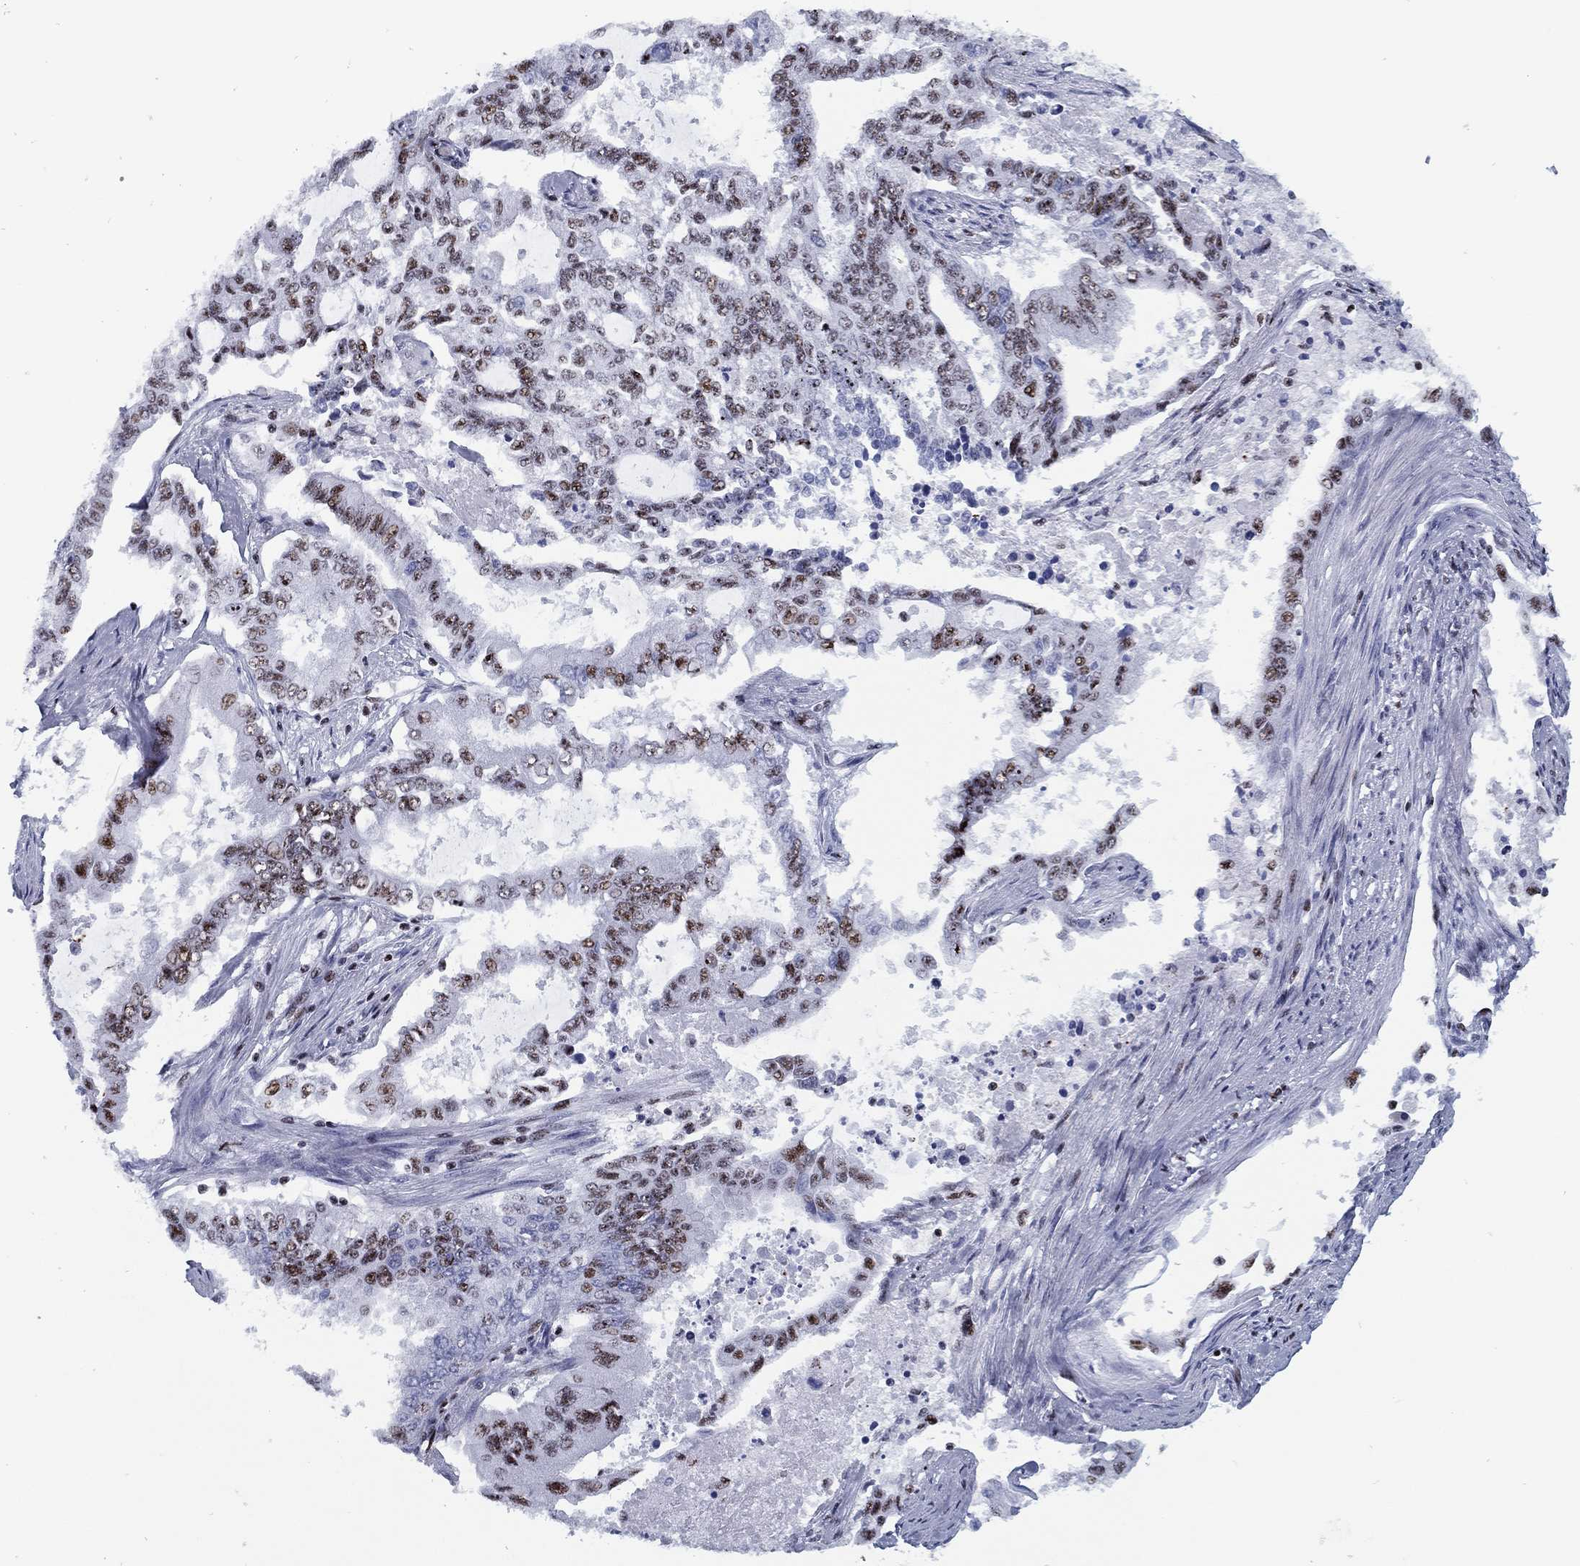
{"staining": {"intensity": "moderate", "quantity": ">75%", "location": "nuclear"}, "tissue": "endometrial cancer", "cell_type": "Tumor cells", "image_type": "cancer", "snomed": [{"axis": "morphology", "description": "Adenocarcinoma, NOS"}, {"axis": "topography", "description": "Uterus"}], "caption": "Human endometrial cancer stained for a protein (brown) displays moderate nuclear positive expression in approximately >75% of tumor cells.", "gene": "CYB561D2", "patient": {"sex": "female", "age": 59}}